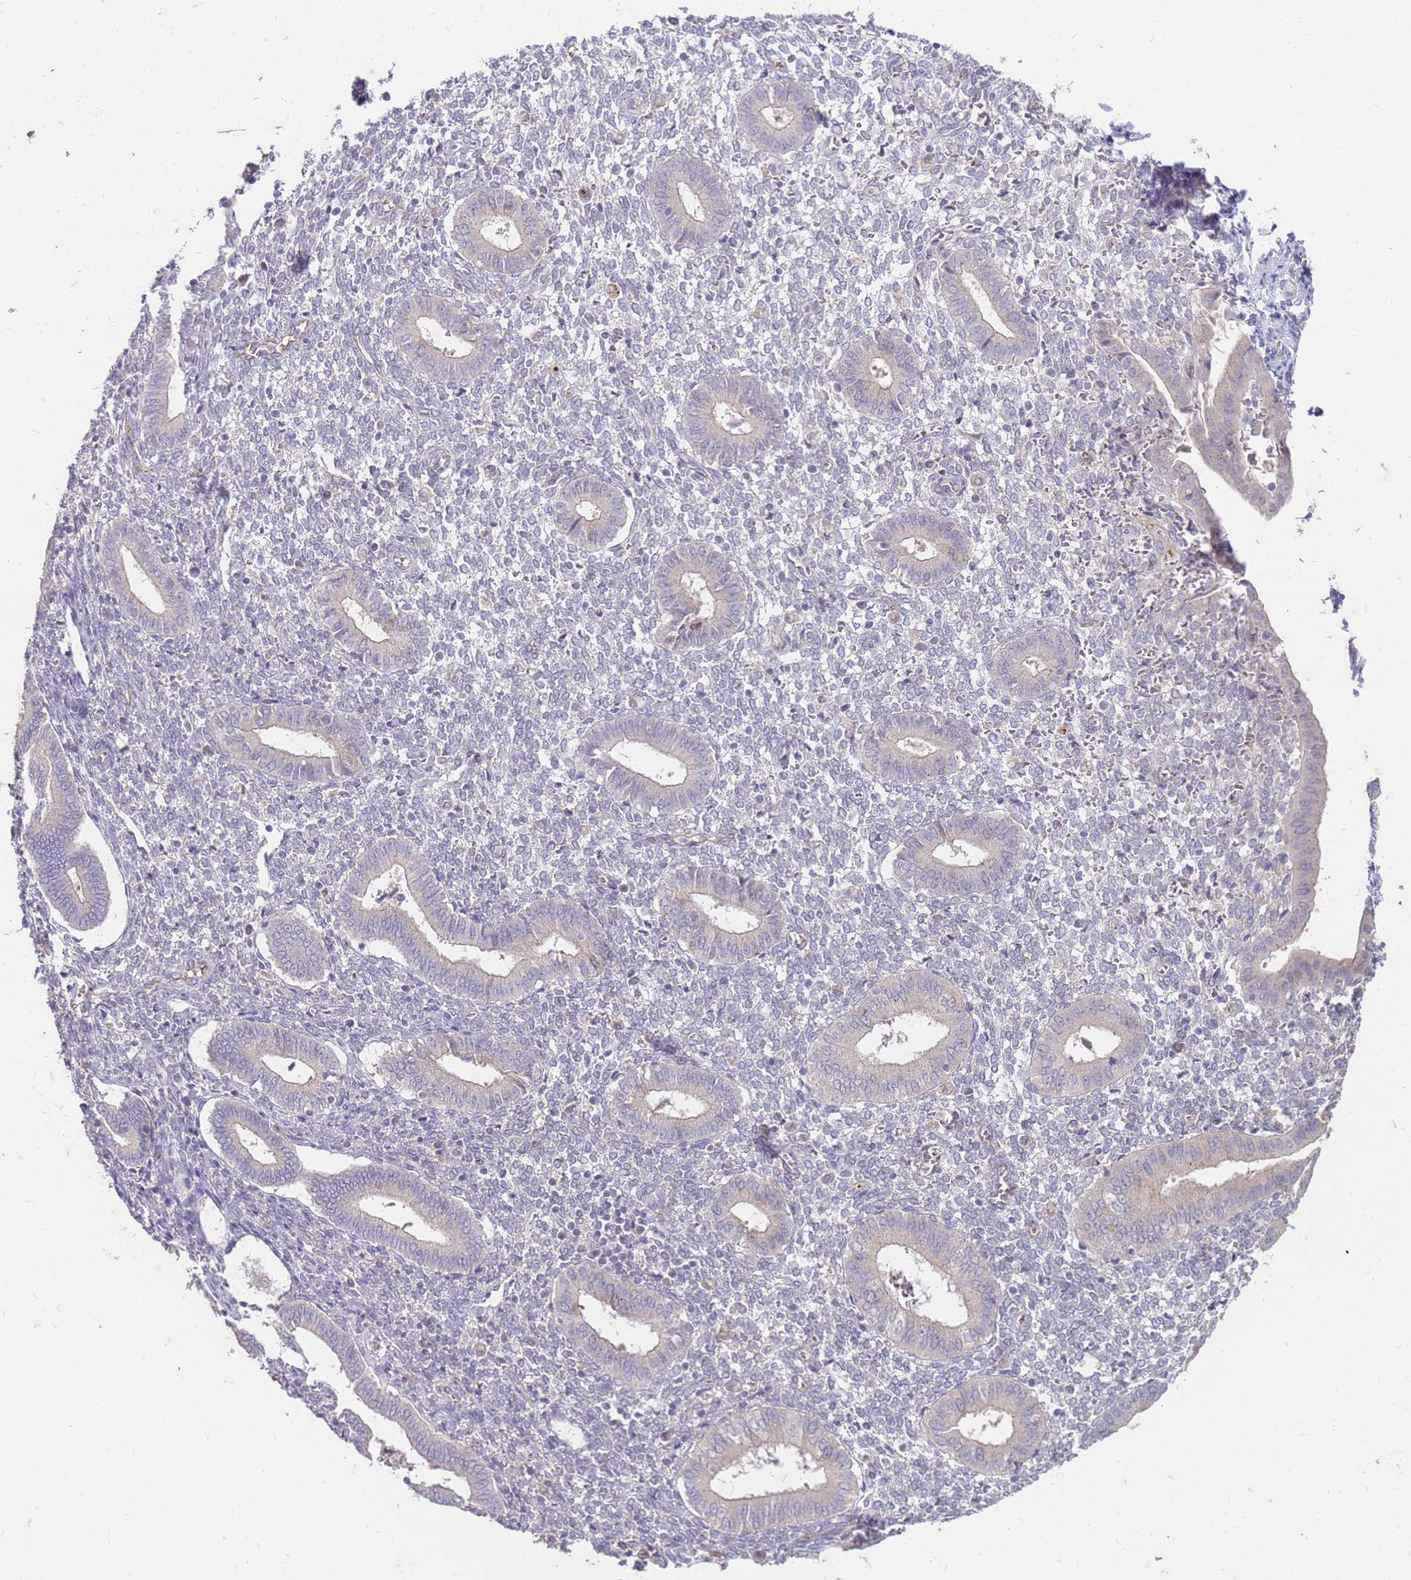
{"staining": {"intensity": "negative", "quantity": "none", "location": "none"}, "tissue": "endometrium", "cell_type": "Cells in endometrial stroma", "image_type": "normal", "snomed": [{"axis": "morphology", "description": "Normal tissue, NOS"}, {"axis": "topography", "description": "Endometrium"}], "caption": "Human endometrium stained for a protein using immunohistochemistry (IHC) exhibits no staining in cells in endometrial stroma.", "gene": "NMUR2", "patient": {"sex": "female", "age": 44}}